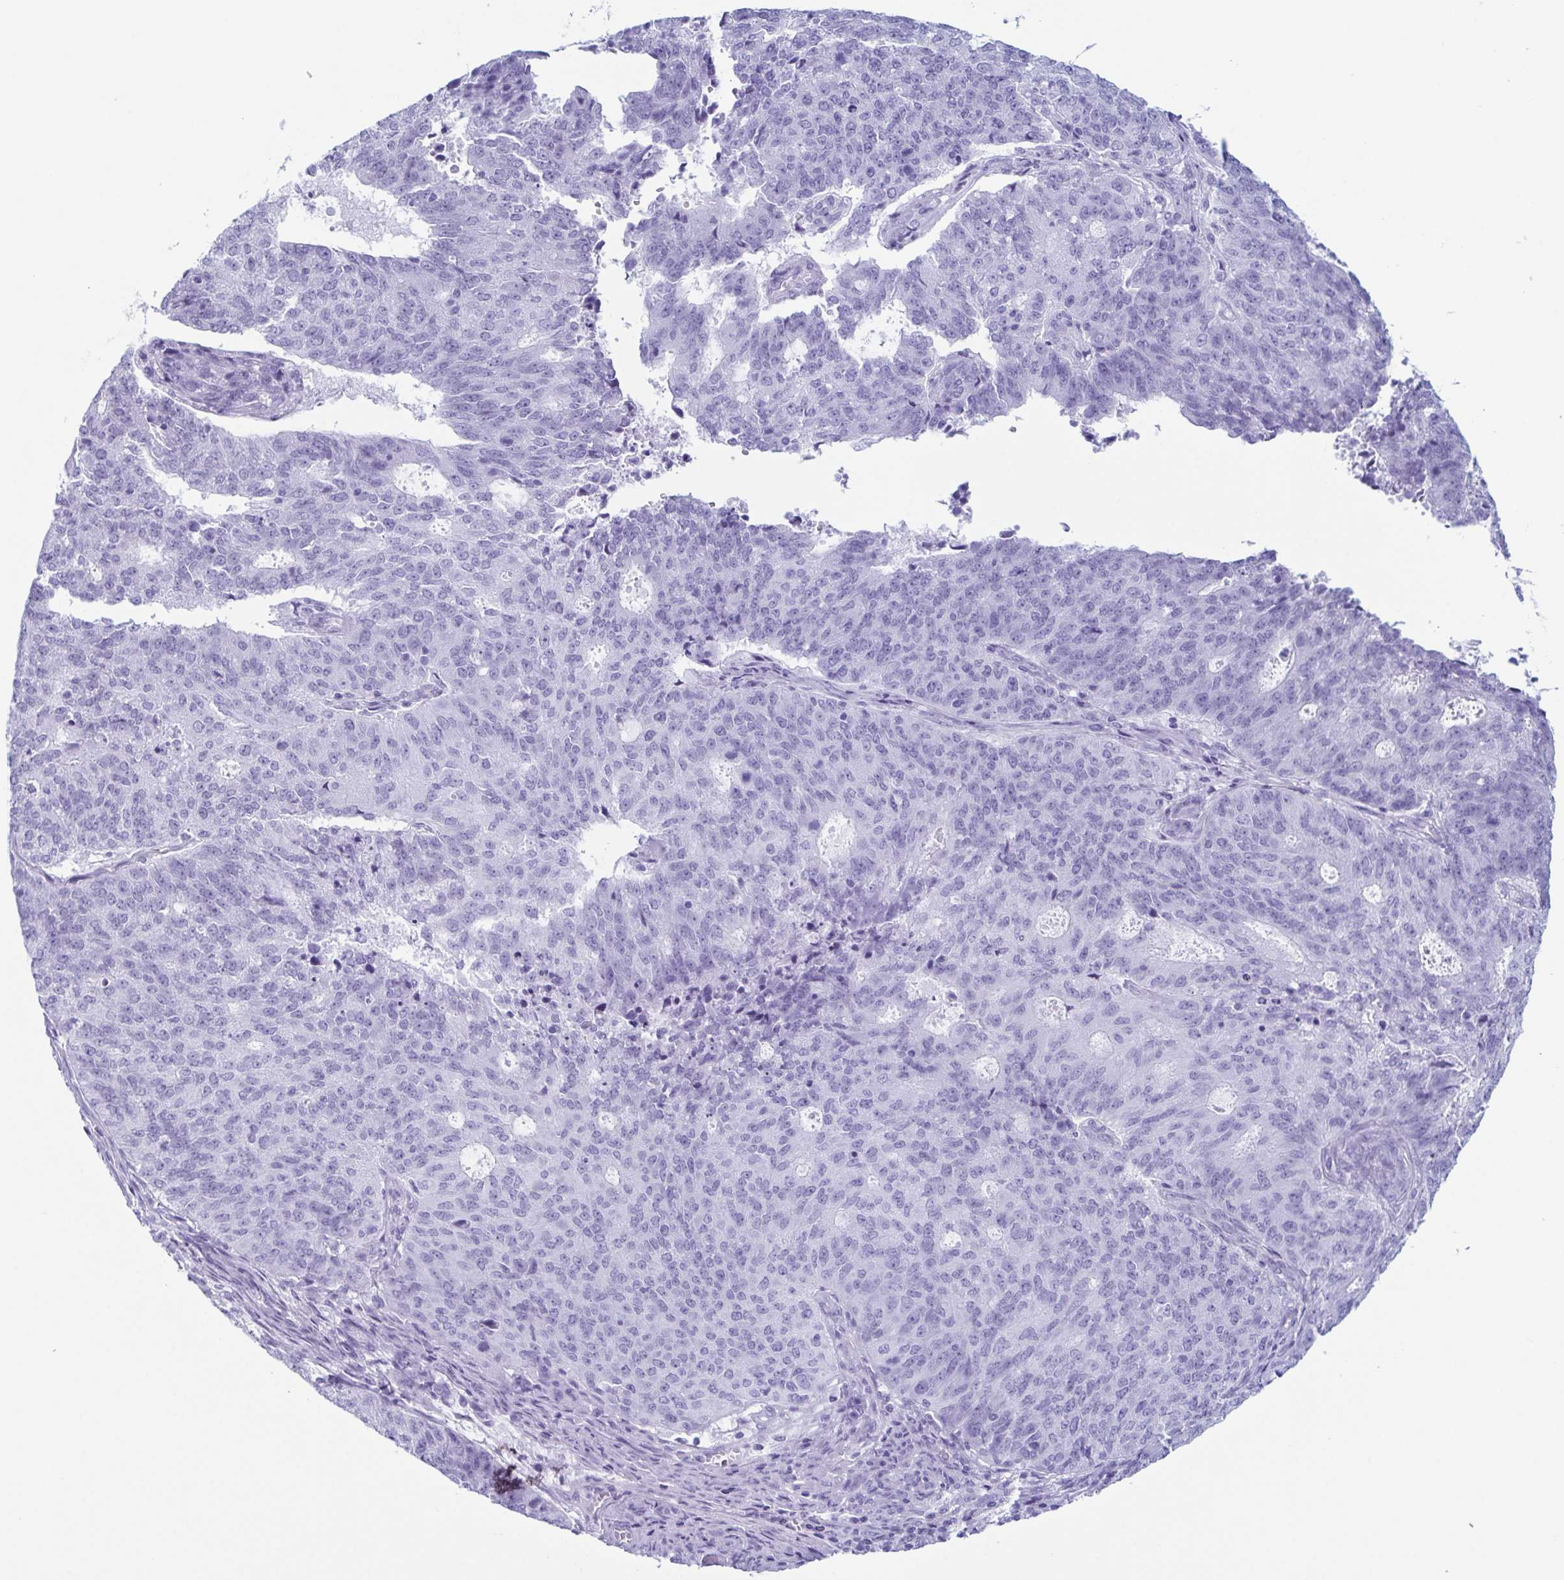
{"staining": {"intensity": "negative", "quantity": "none", "location": "none"}, "tissue": "endometrial cancer", "cell_type": "Tumor cells", "image_type": "cancer", "snomed": [{"axis": "morphology", "description": "Adenocarcinoma, NOS"}, {"axis": "topography", "description": "Endometrium"}], "caption": "This is a image of immunohistochemistry staining of endometrial adenocarcinoma, which shows no staining in tumor cells. The staining is performed using DAB (3,3'-diaminobenzidine) brown chromogen with nuclei counter-stained in using hematoxylin.", "gene": "ENKUR", "patient": {"sex": "female", "age": 82}}